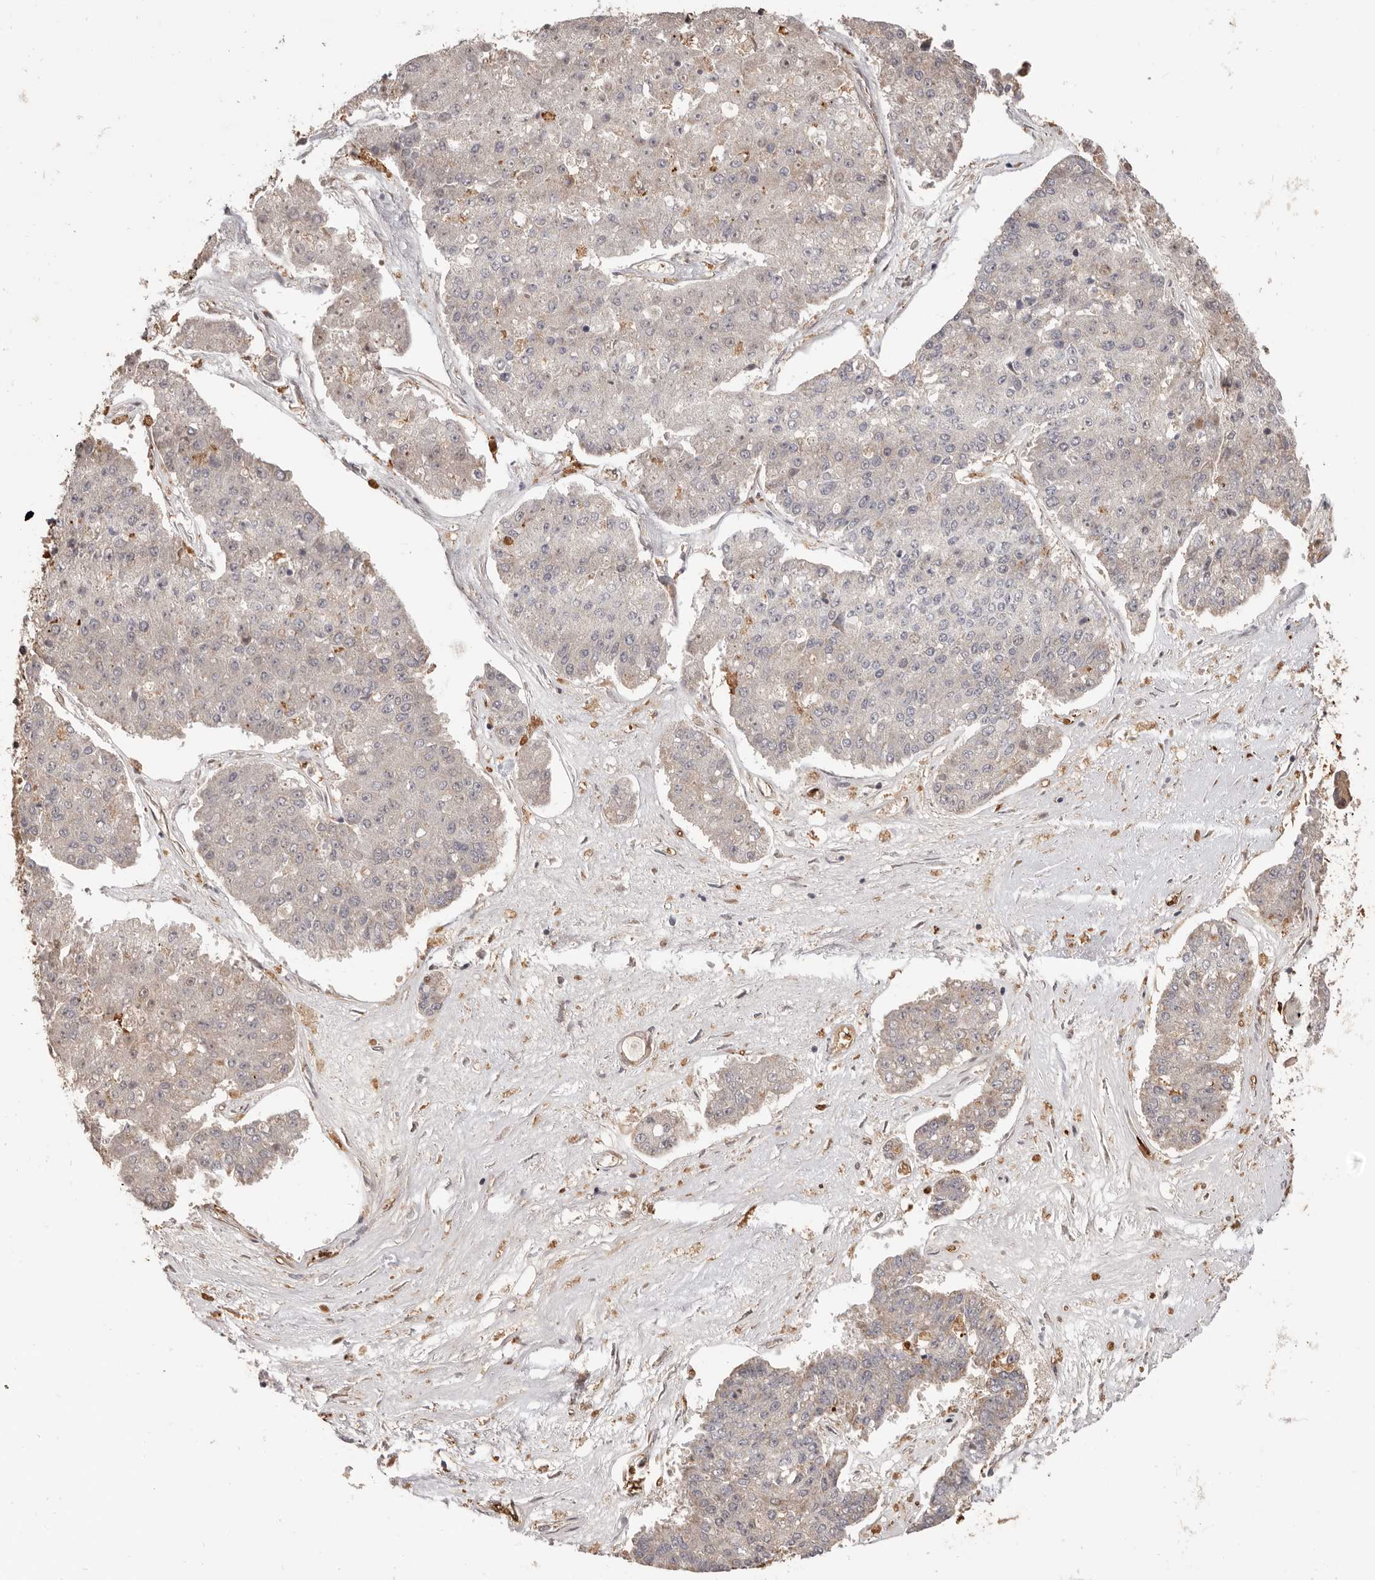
{"staining": {"intensity": "weak", "quantity": "<25%", "location": "cytoplasmic/membranous,nuclear"}, "tissue": "pancreatic cancer", "cell_type": "Tumor cells", "image_type": "cancer", "snomed": [{"axis": "morphology", "description": "Adenocarcinoma, NOS"}, {"axis": "topography", "description": "Pancreas"}], "caption": "Histopathology image shows no protein staining in tumor cells of pancreatic cancer (adenocarcinoma) tissue. (DAB immunohistochemistry visualized using brightfield microscopy, high magnification).", "gene": "NCOA3", "patient": {"sex": "male", "age": 50}}